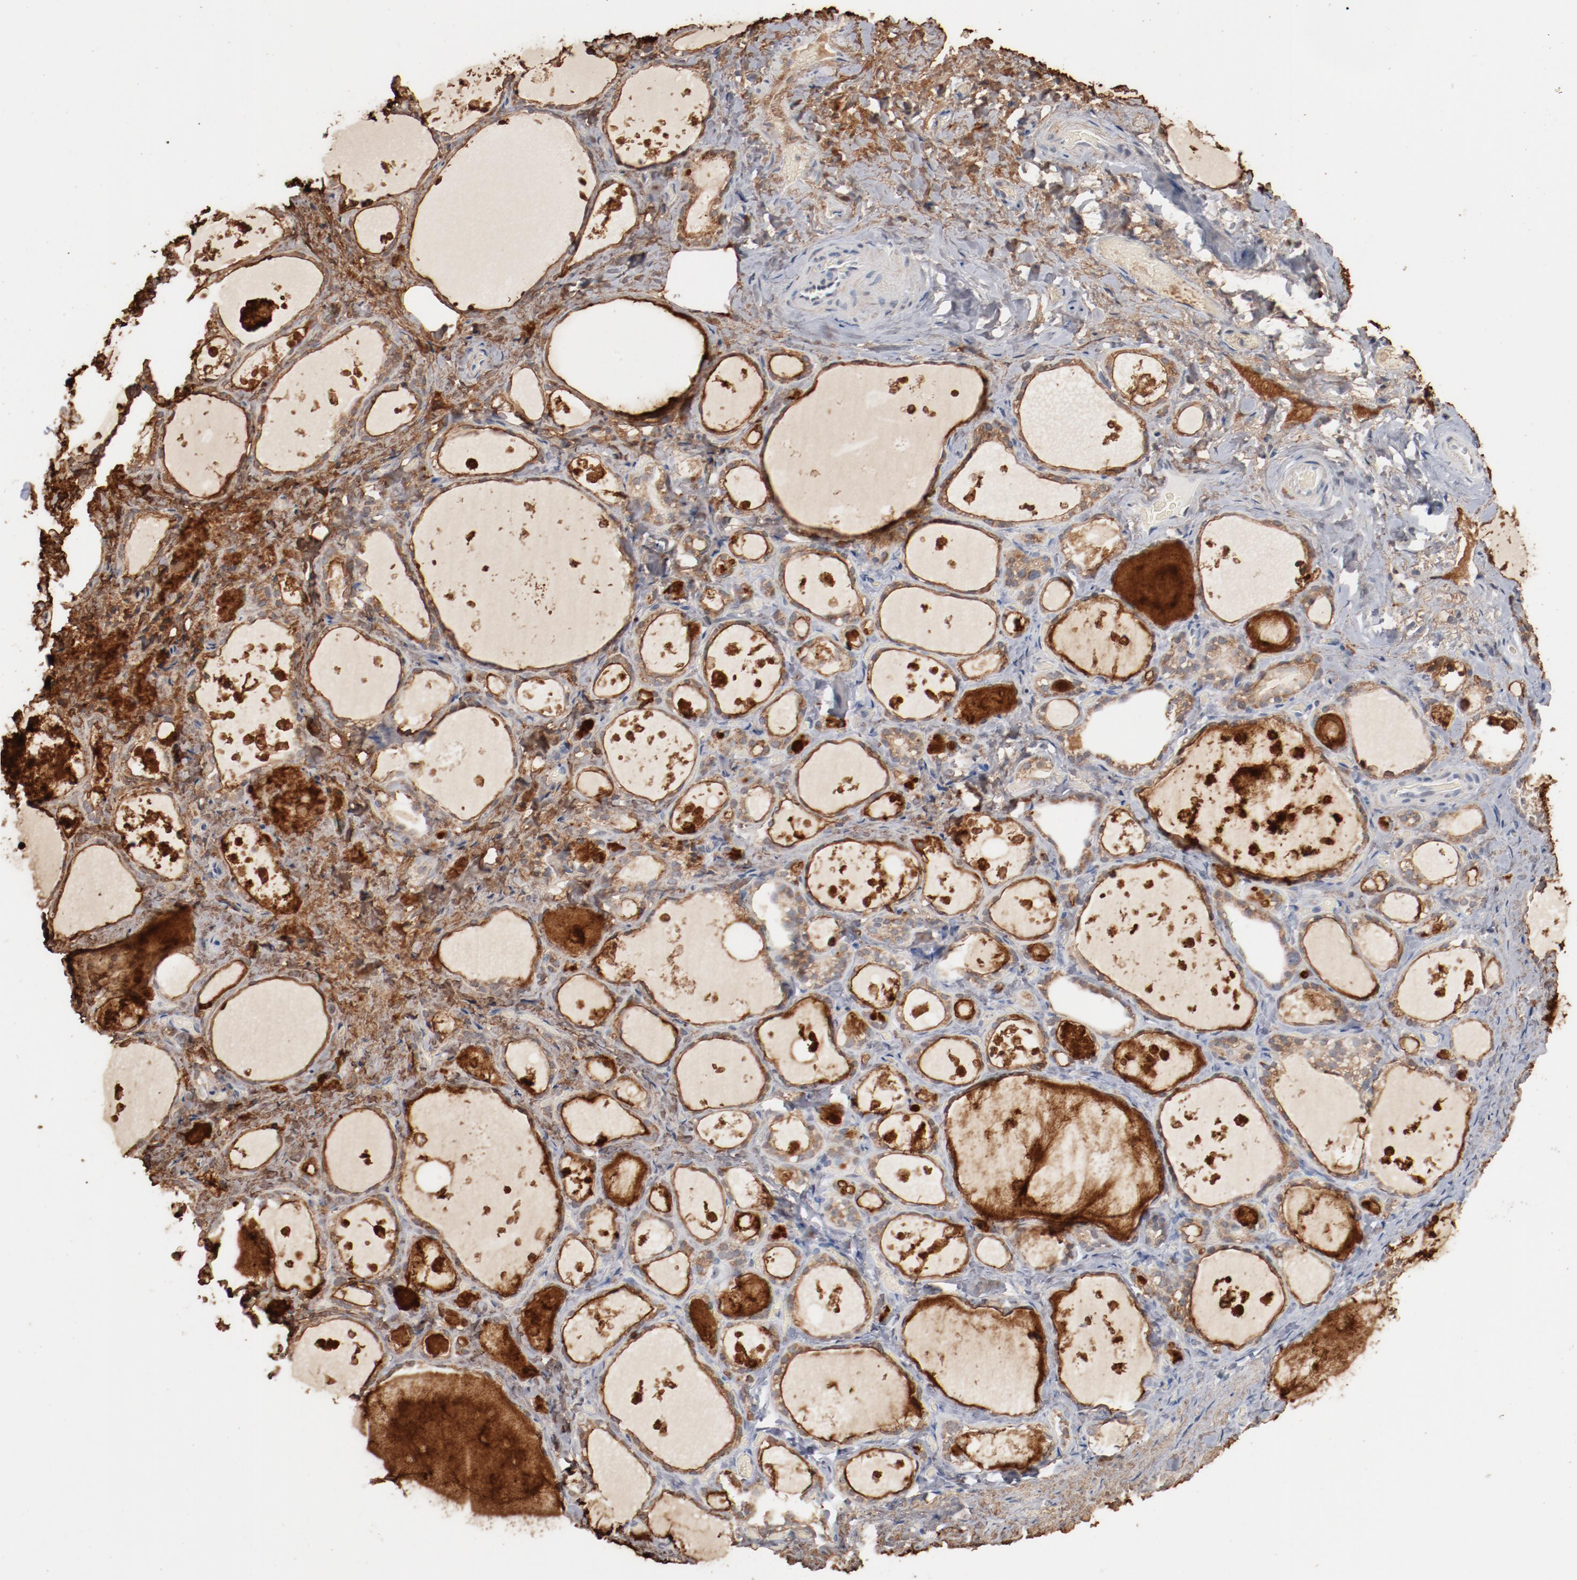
{"staining": {"intensity": "moderate", "quantity": ">75%", "location": "cytoplasmic/membranous"}, "tissue": "thyroid gland", "cell_type": "Glandular cells", "image_type": "normal", "snomed": [{"axis": "morphology", "description": "Normal tissue, NOS"}, {"axis": "topography", "description": "Thyroid gland"}], "caption": "Glandular cells demonstrate moderate cytoplasmic/membranous staining in about >75% of cells in benign thyroid gland.", "gene": "ERICH1", "patient": {"sex": "female", "age": 75}}